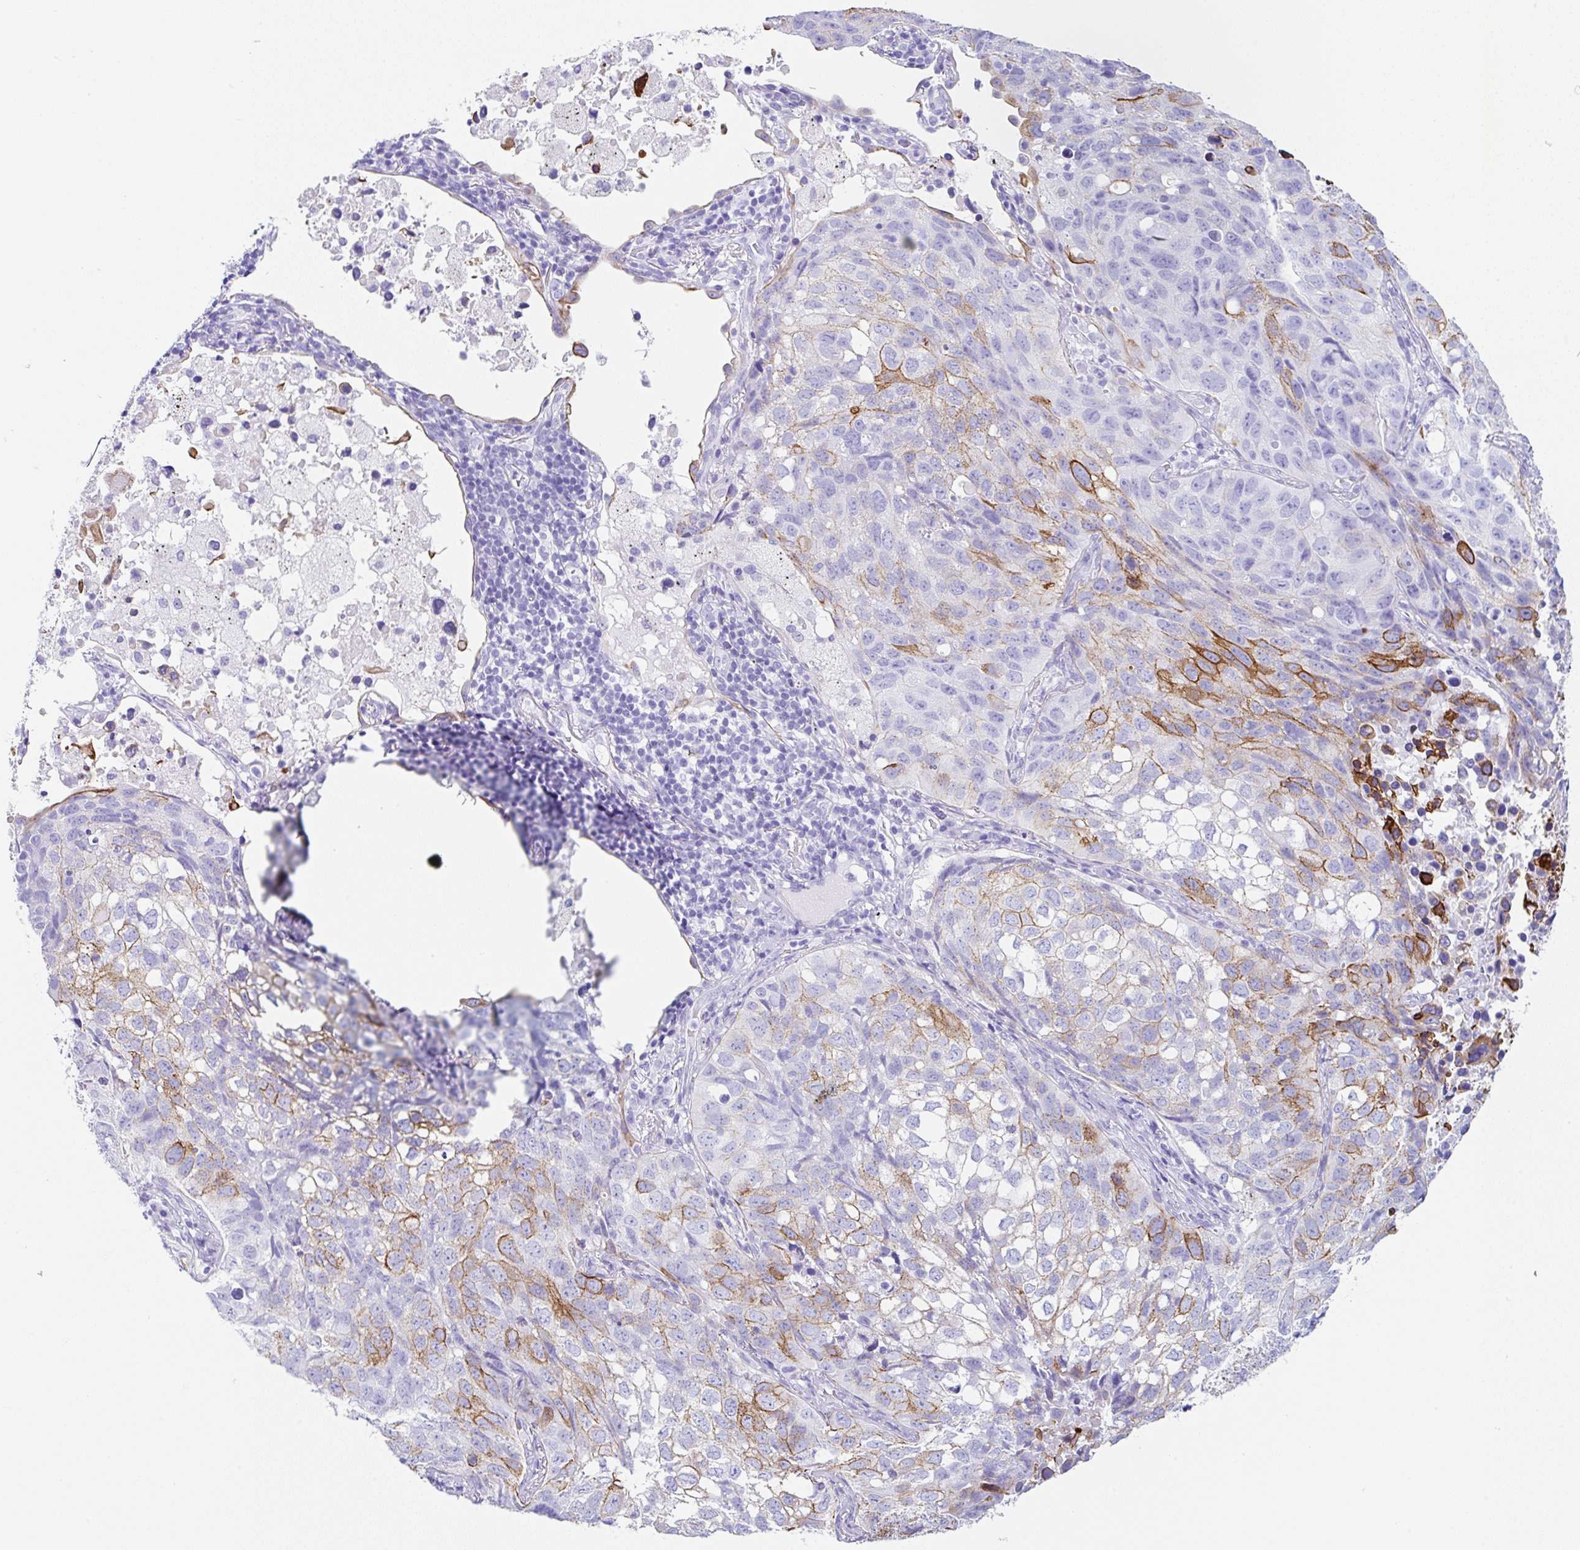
{"staining": {"intensity": "moderate", "quantity": "<25%", "location": "cytoplasmic/membranous"}, "tissue": "lung cancer", "cell_type": "Tumor cells", "image_type": "cancer", "snomed": [{"axis": "morphology", "description": "Squamous cell carcinoma, NOS"}, {"axis": "topography", "description": "Lung"}], "caption": "Protein positivity by immunohistochemistry exhibits moderate cytoplasmic/membranous staining in approximately <25% of tumor cells in lung cancer (squamous cell carcinoma).", "gene": "CLDND2", "patient": {"sex": "male", "age": 60}}